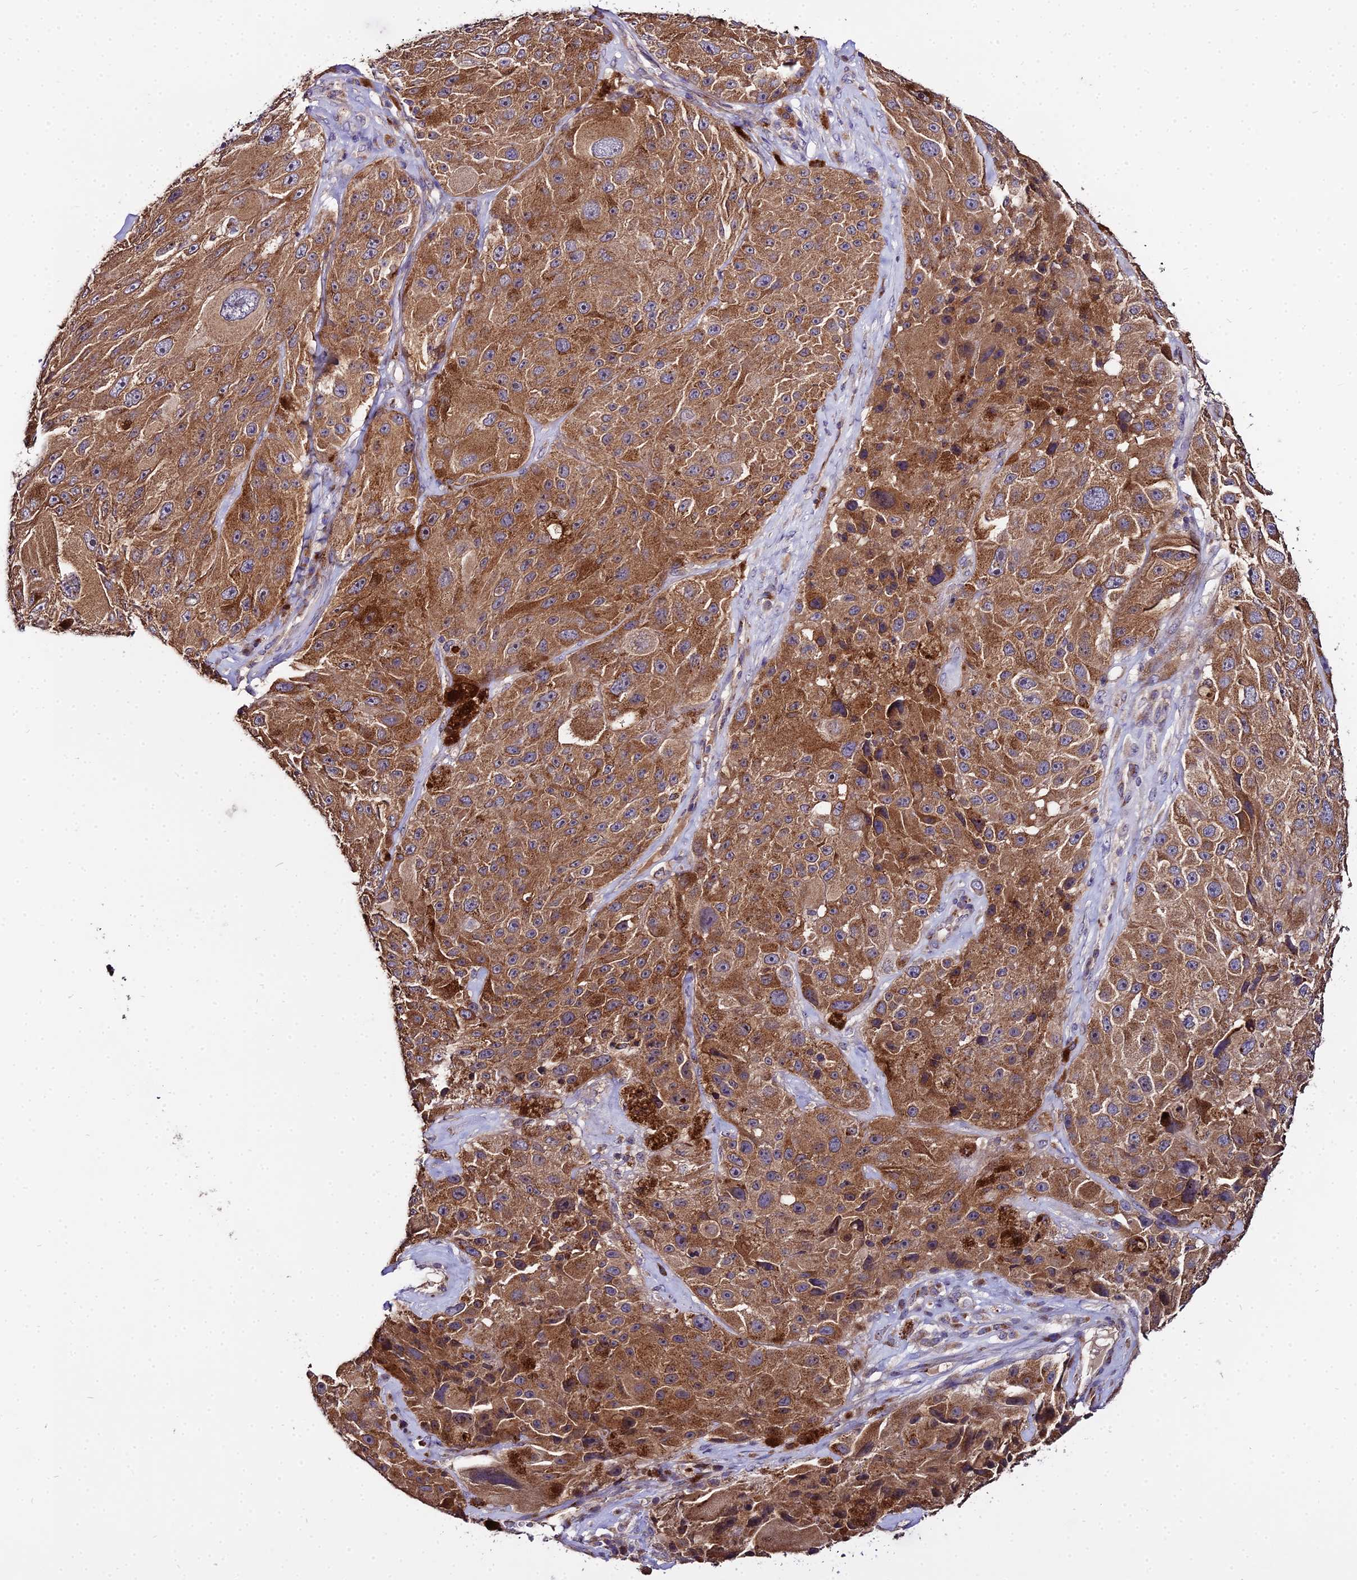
{"staining": {"intensity": "strong", "quantity": ">75%", "location": "cytoplasmic/membranous"}, "tissue": "melanoma", "cell_type": "Tumor cells", "image_type": "cancer", "snomed": [{"axis": "morphology", "description": "Malignant melanoma, Metastatic site"}, {"axis": "topography", "description": "Lymph node"}], "caption": "Immunohistochemistry (DAB (3,3'-diaminobenzidine)) staining of melanoma demonstrates strong cytoplasmic/membranous protein positivity in about >75% of tumor cells. Using DAB (3,3'-diaminobenzidine) (brown) and hematoxylin (blue) stains, captured at high magnification using brightfield microscopy.", "gene": "PEX19", "patient": {"sex": "male", "age": 62}}